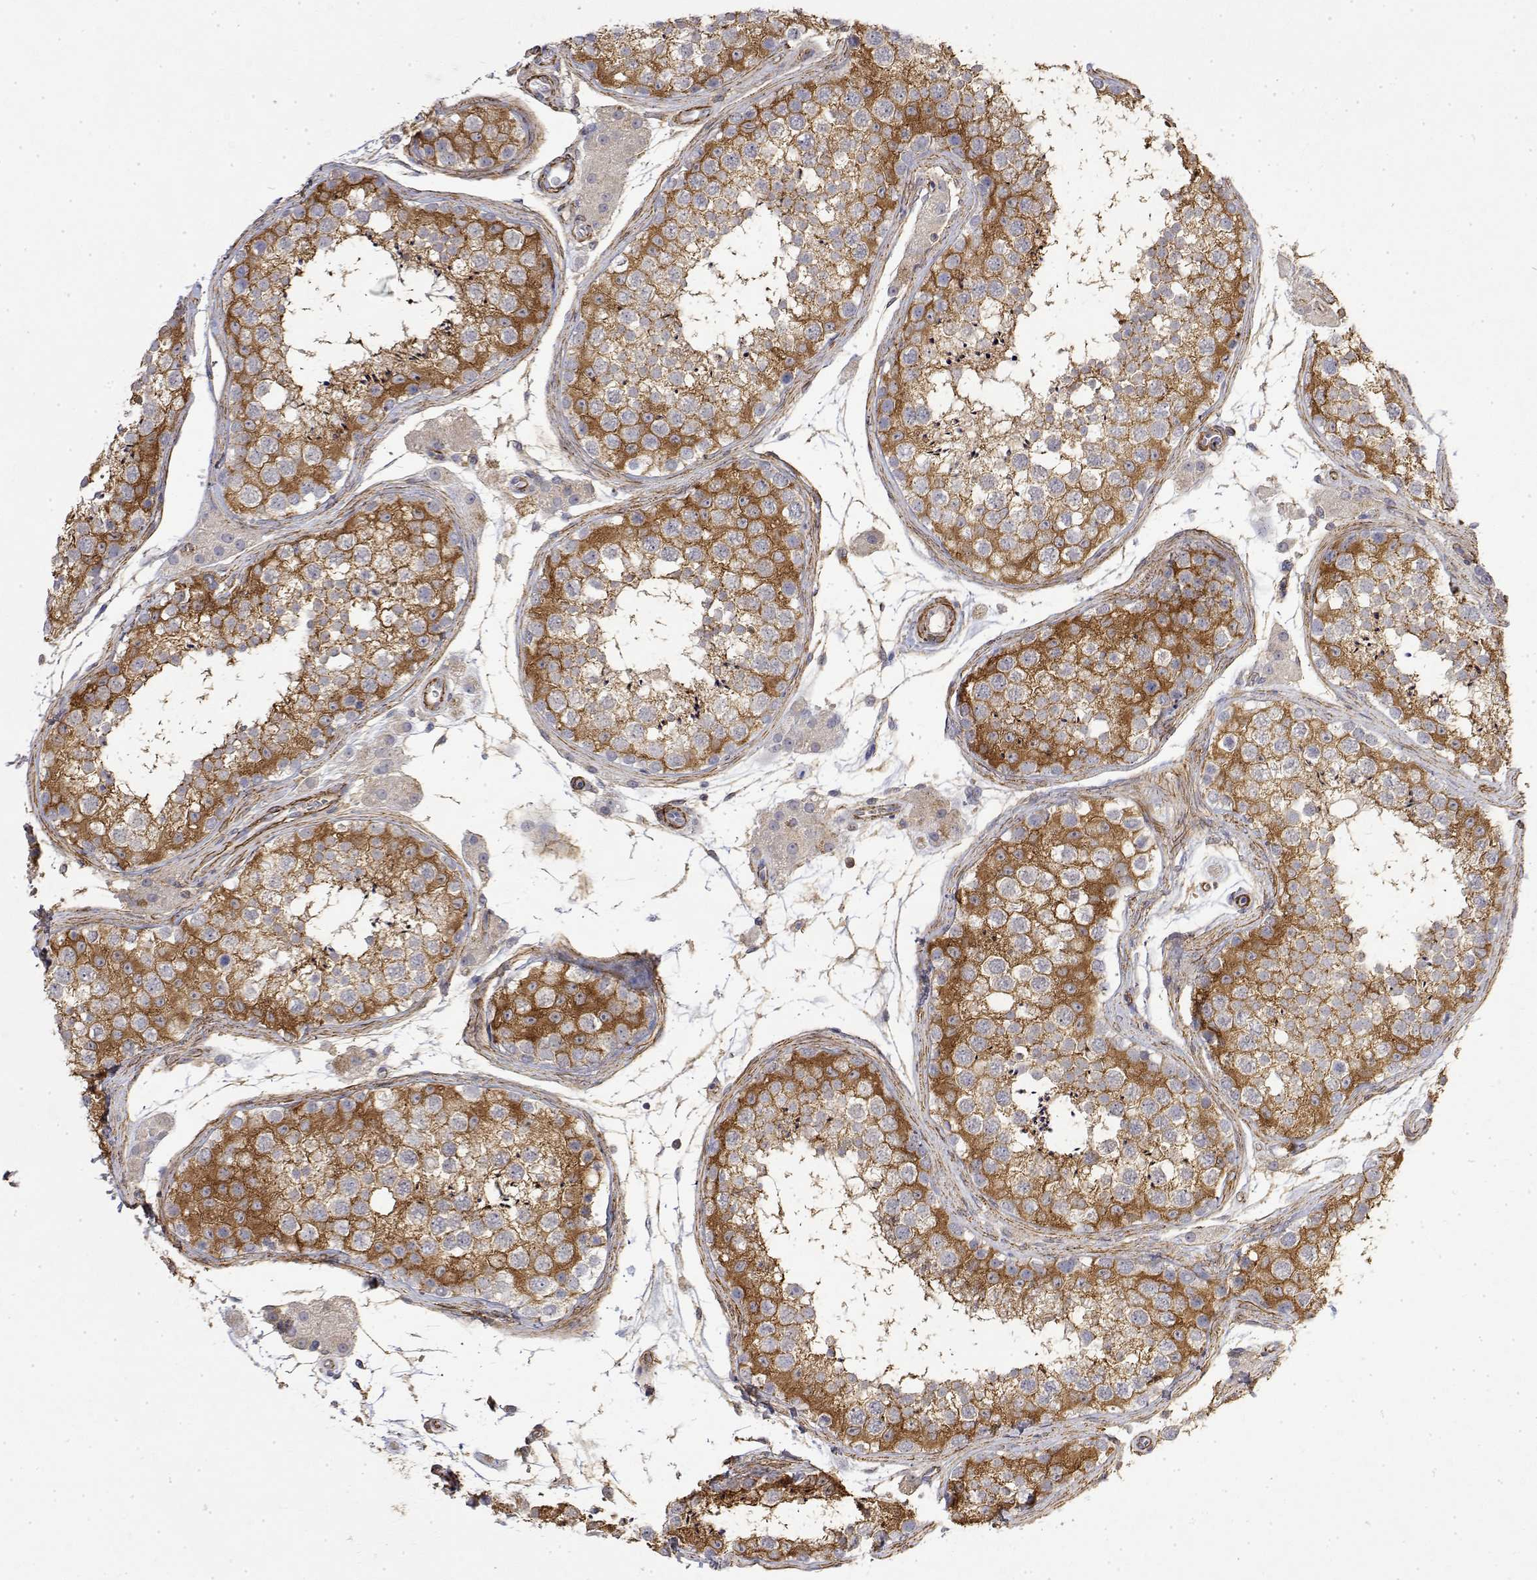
{"staining": {"intensity": "moderate", "quantity": "25%-75%", "location": "cytoplasmic/membranous"}, "tissue": "testis", "cell_type": "Cells in seminiferous ducts", "image_type": "normal", "snomed": [{"axis": "morphology", "description": "Normal tissue, NOS"}, {"axis": "topography", "description": "Testis"}], "caption": "This histopathology image exhibits IHC staining of unremarkable human testis, with medium moderate cytoplasmic/membranous expression in about 25%-75% of cells in seminiferous ducts.", "gene": "SOWAHD", "patient": {"sex": "male", "age": 41}}